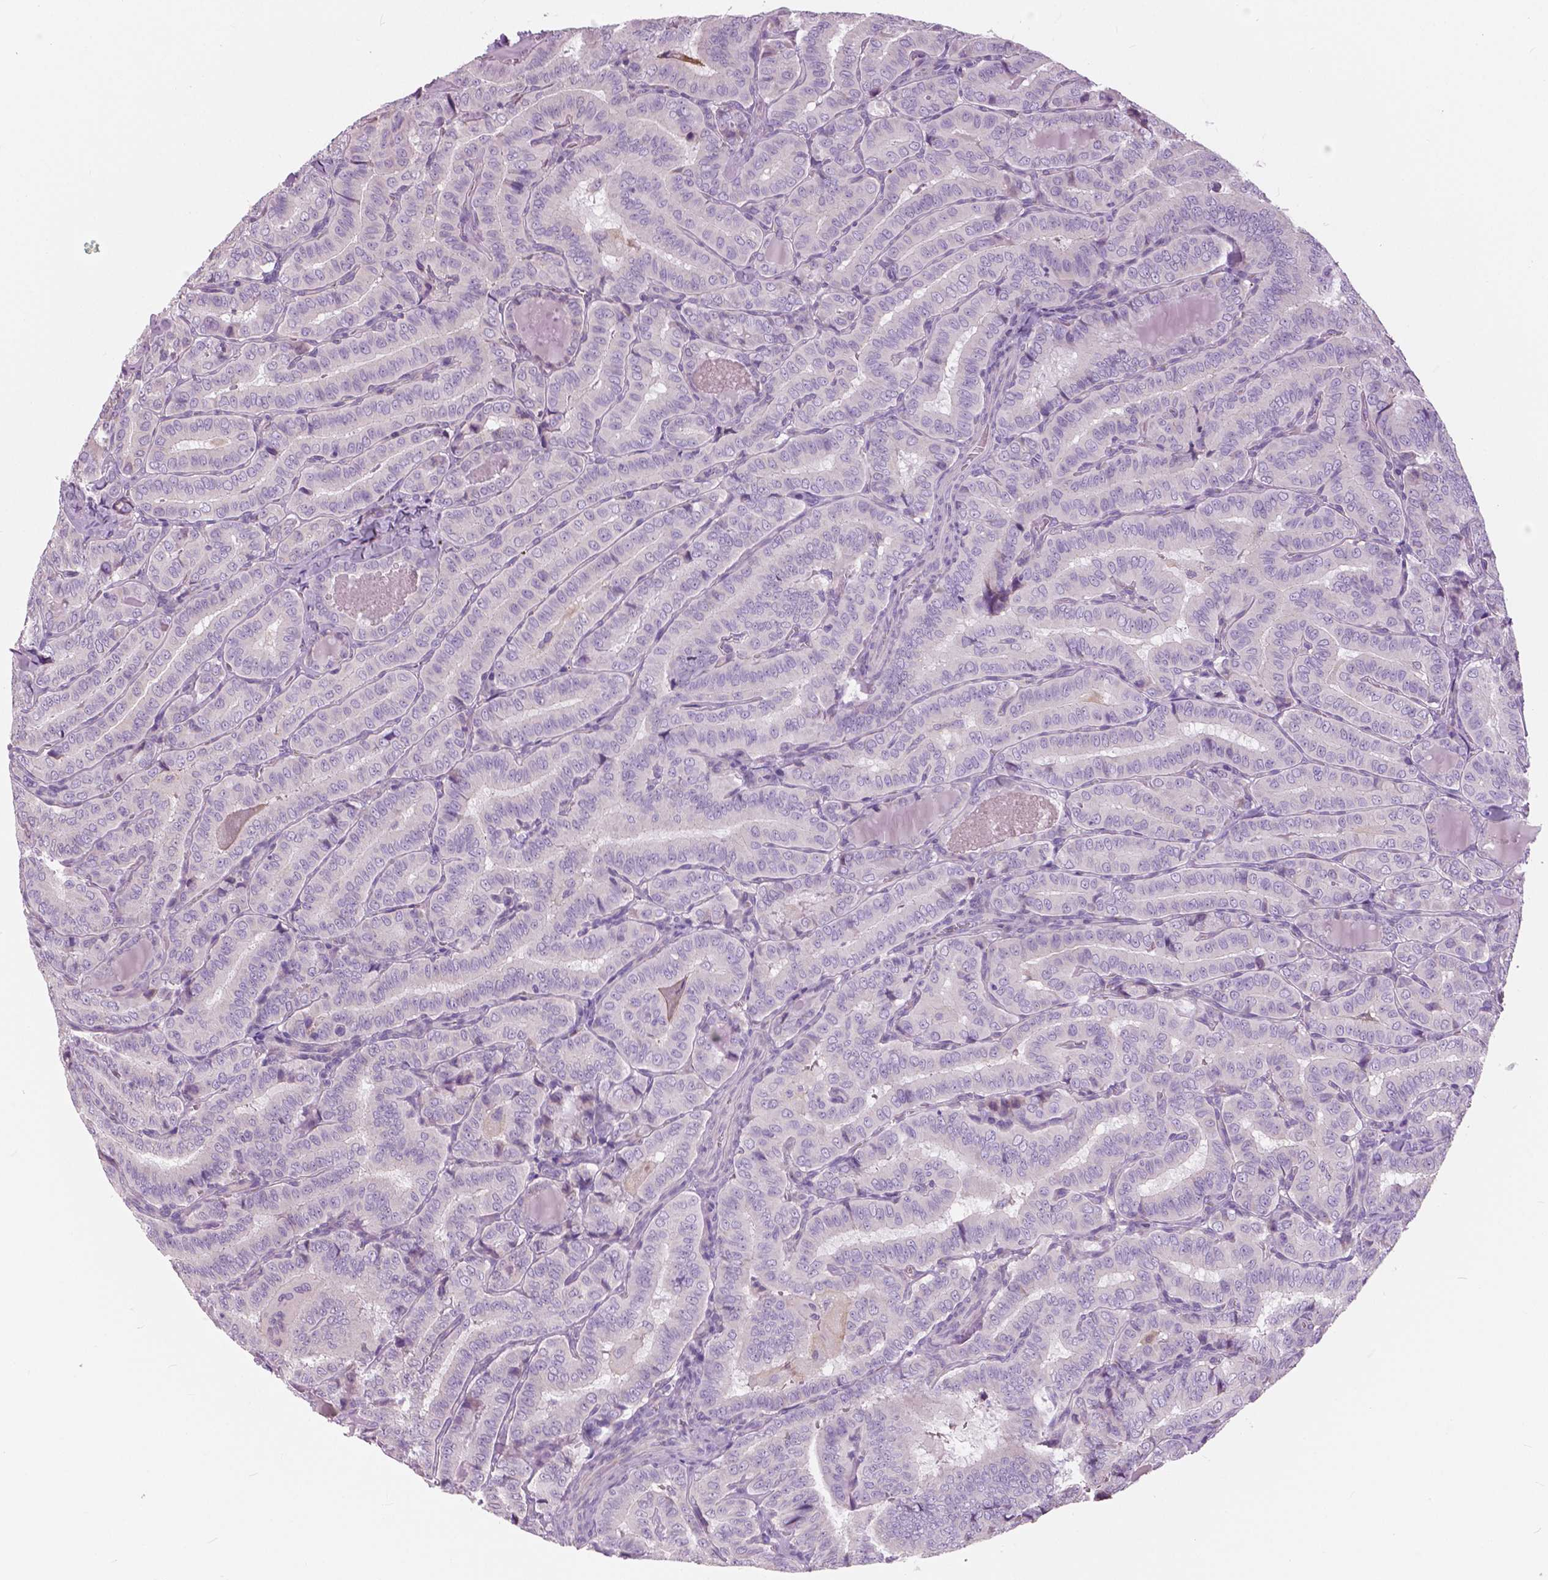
{"staining": {"intensity": "negative", "quantity": "none", "location": "none"}, "tissue": "thyroid cancer", "cell_type": "Tumor cells", "image_type": "cancer", "snomed": [{"axis": "morphology", "description": "Papillary adenocarcinoma, NOS"}, {"axis": "morphology", "description": "Papillary adenoma metastatic"}, {"axis": "topography", "description": "Thyroid gland"}], "caption": "This is an IHC histopathology image of human papillary adenocarcinoma (thyroid). There is no staining in tumor cells.", "gene": "SERPINI1", "patient": {"sex": "female", "age": 50}}